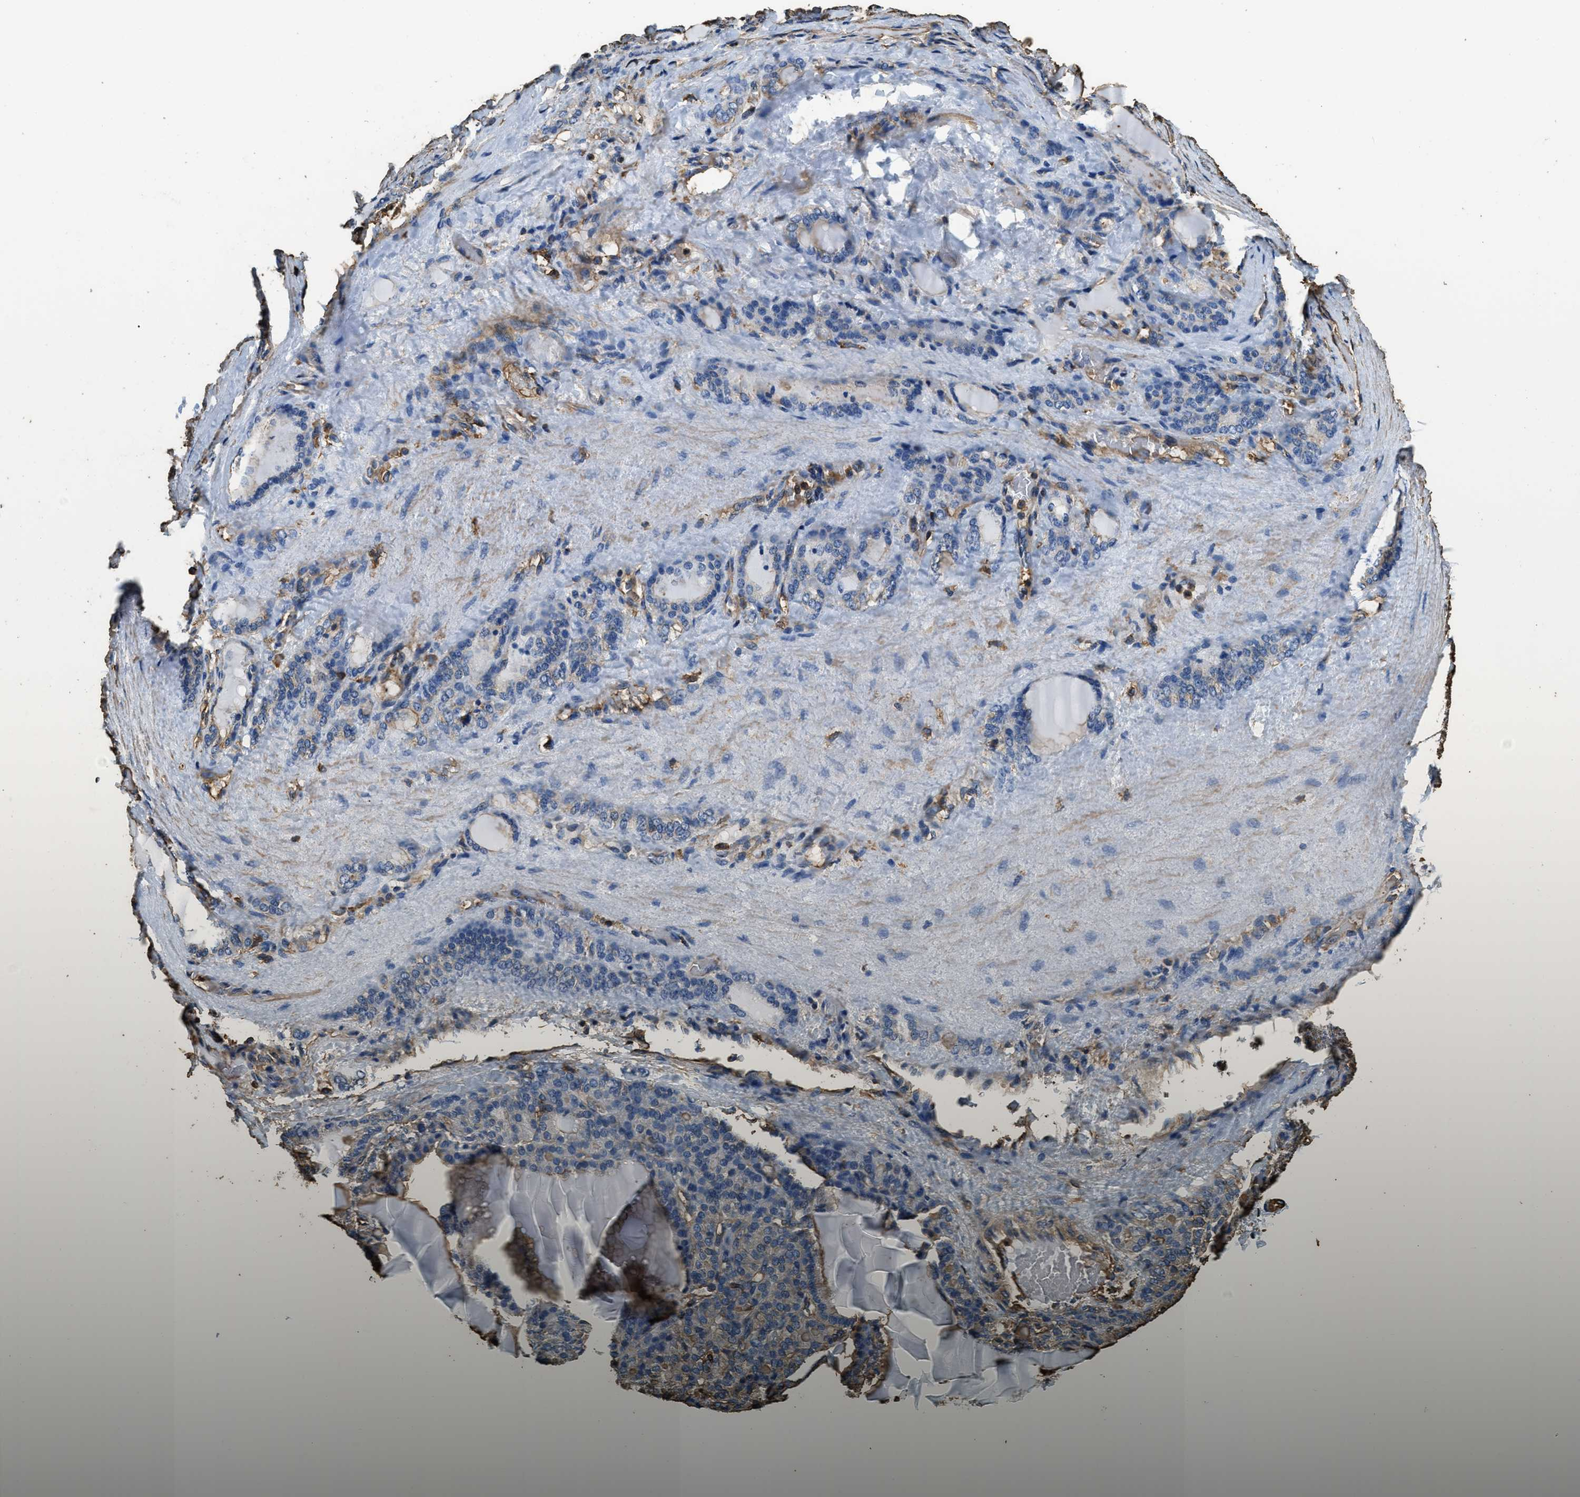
{"staining": {"intensity": "moderate", "quantity": "<25%", "location": "cytoplasmic/membranous"}, "tissue": "thyroid gland", "cell_type": "Glandular cells", "image_type": "normal", "snomed": [{"axis": "morphology", "description": "Normal tissue, NOS"}, {"axis": "topography", "description": "Thyroid gland"}], "caption": "A brown stain highlights moderate cytoplasmic/membranous expression of a protein in glandular cells of benign human thyroid gland. (brown staining indicates protein expression, while blue staining denotes nuclei).", "gene": "ACCS", "patient": {"sex": "female", "age": 28}}